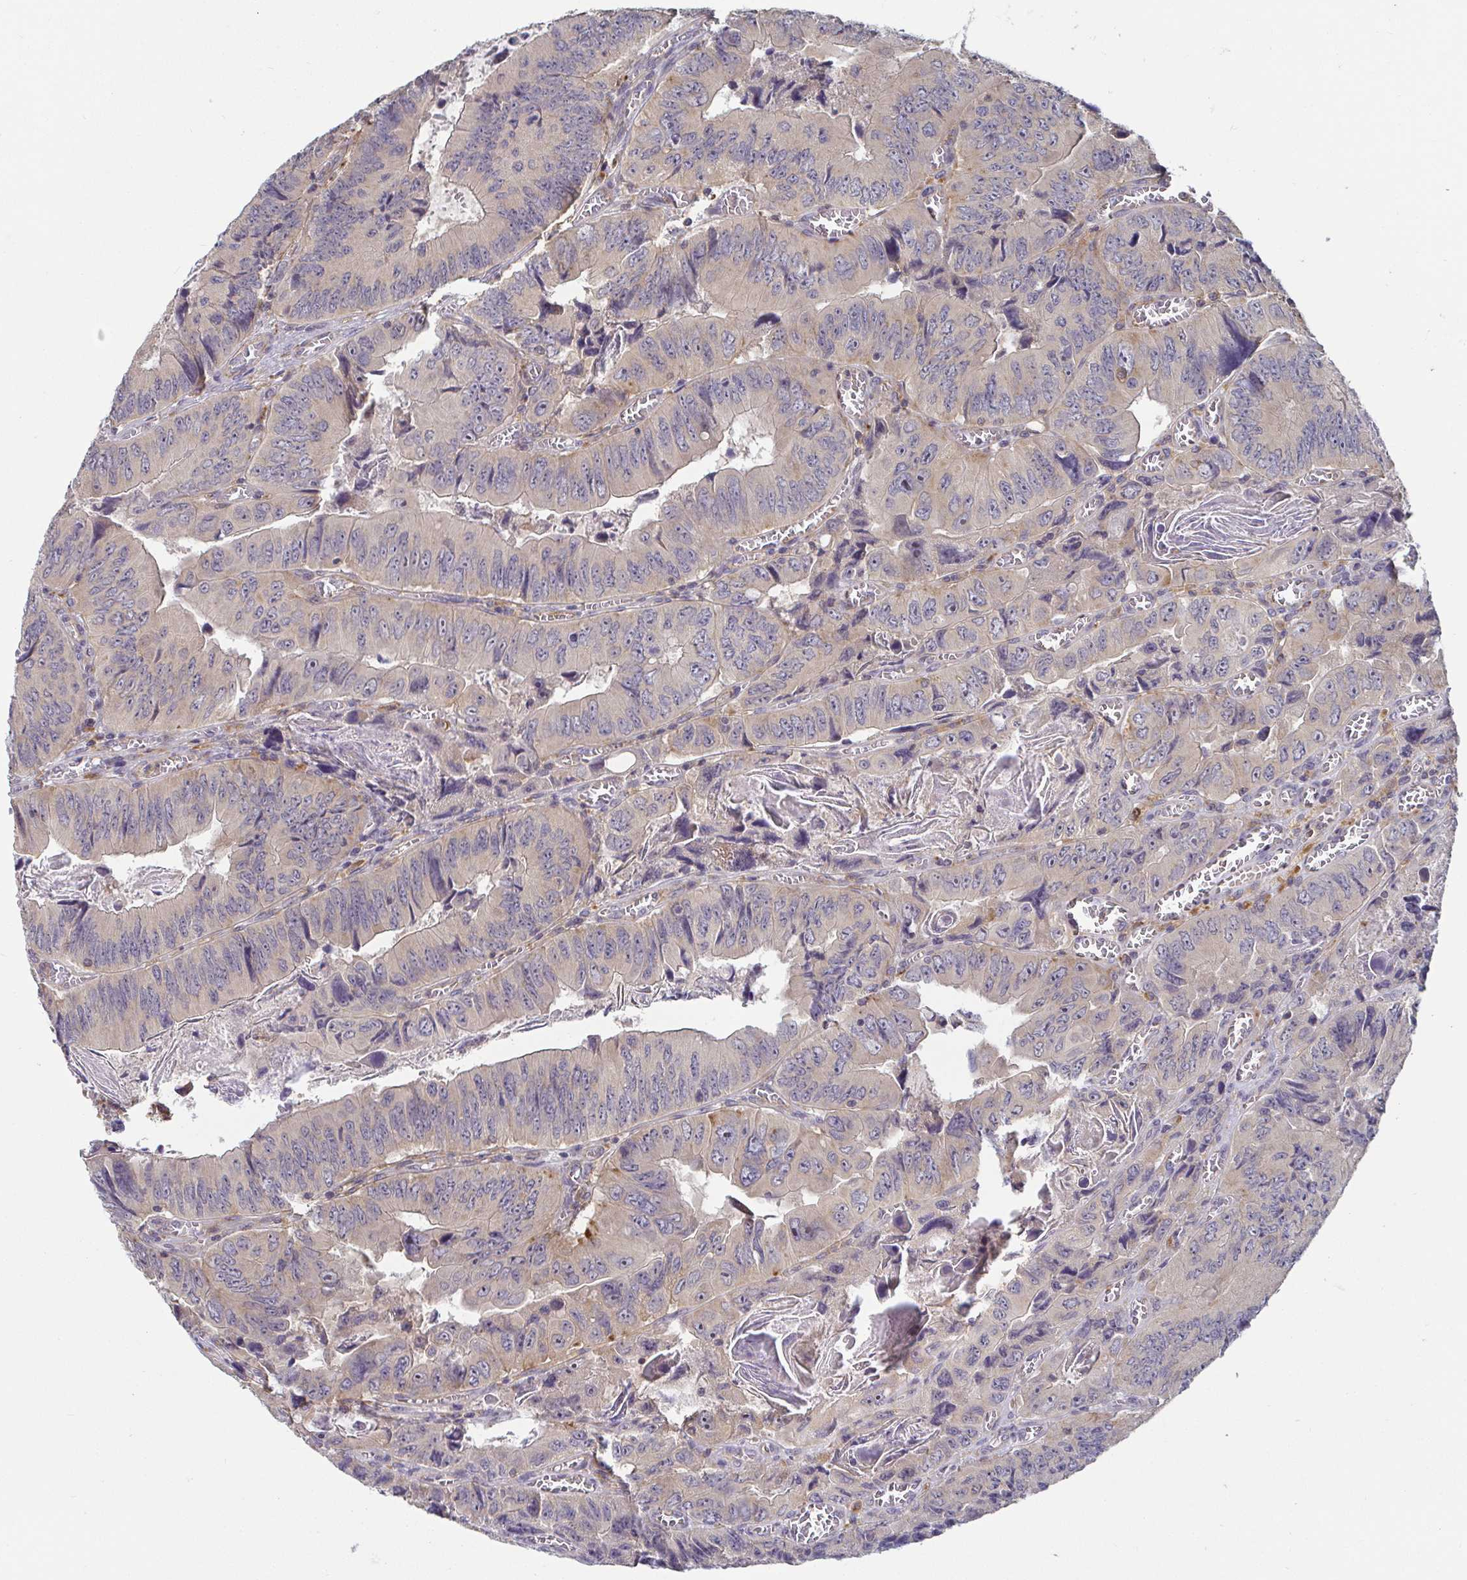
{"staining": {"intensity": "negative", "quantity": "none", "location": "none"}, "tissue": "colorectal cancer", "cell_type": "Tumor cells", "image_type": "cancer", "snomed": [{"axis": "morphology", "description": "Adenocarcinoma, NOS"}, {"axis": "topography", "description": "Colon"}], "caption": "DAB (3,3'-diaminobenzidine) immunohistochemical staining of colorectal cancer displays no significant positivity in tumor cells.", "gene": "CDH18", "patient": {"sex": "female", "age": 84}}